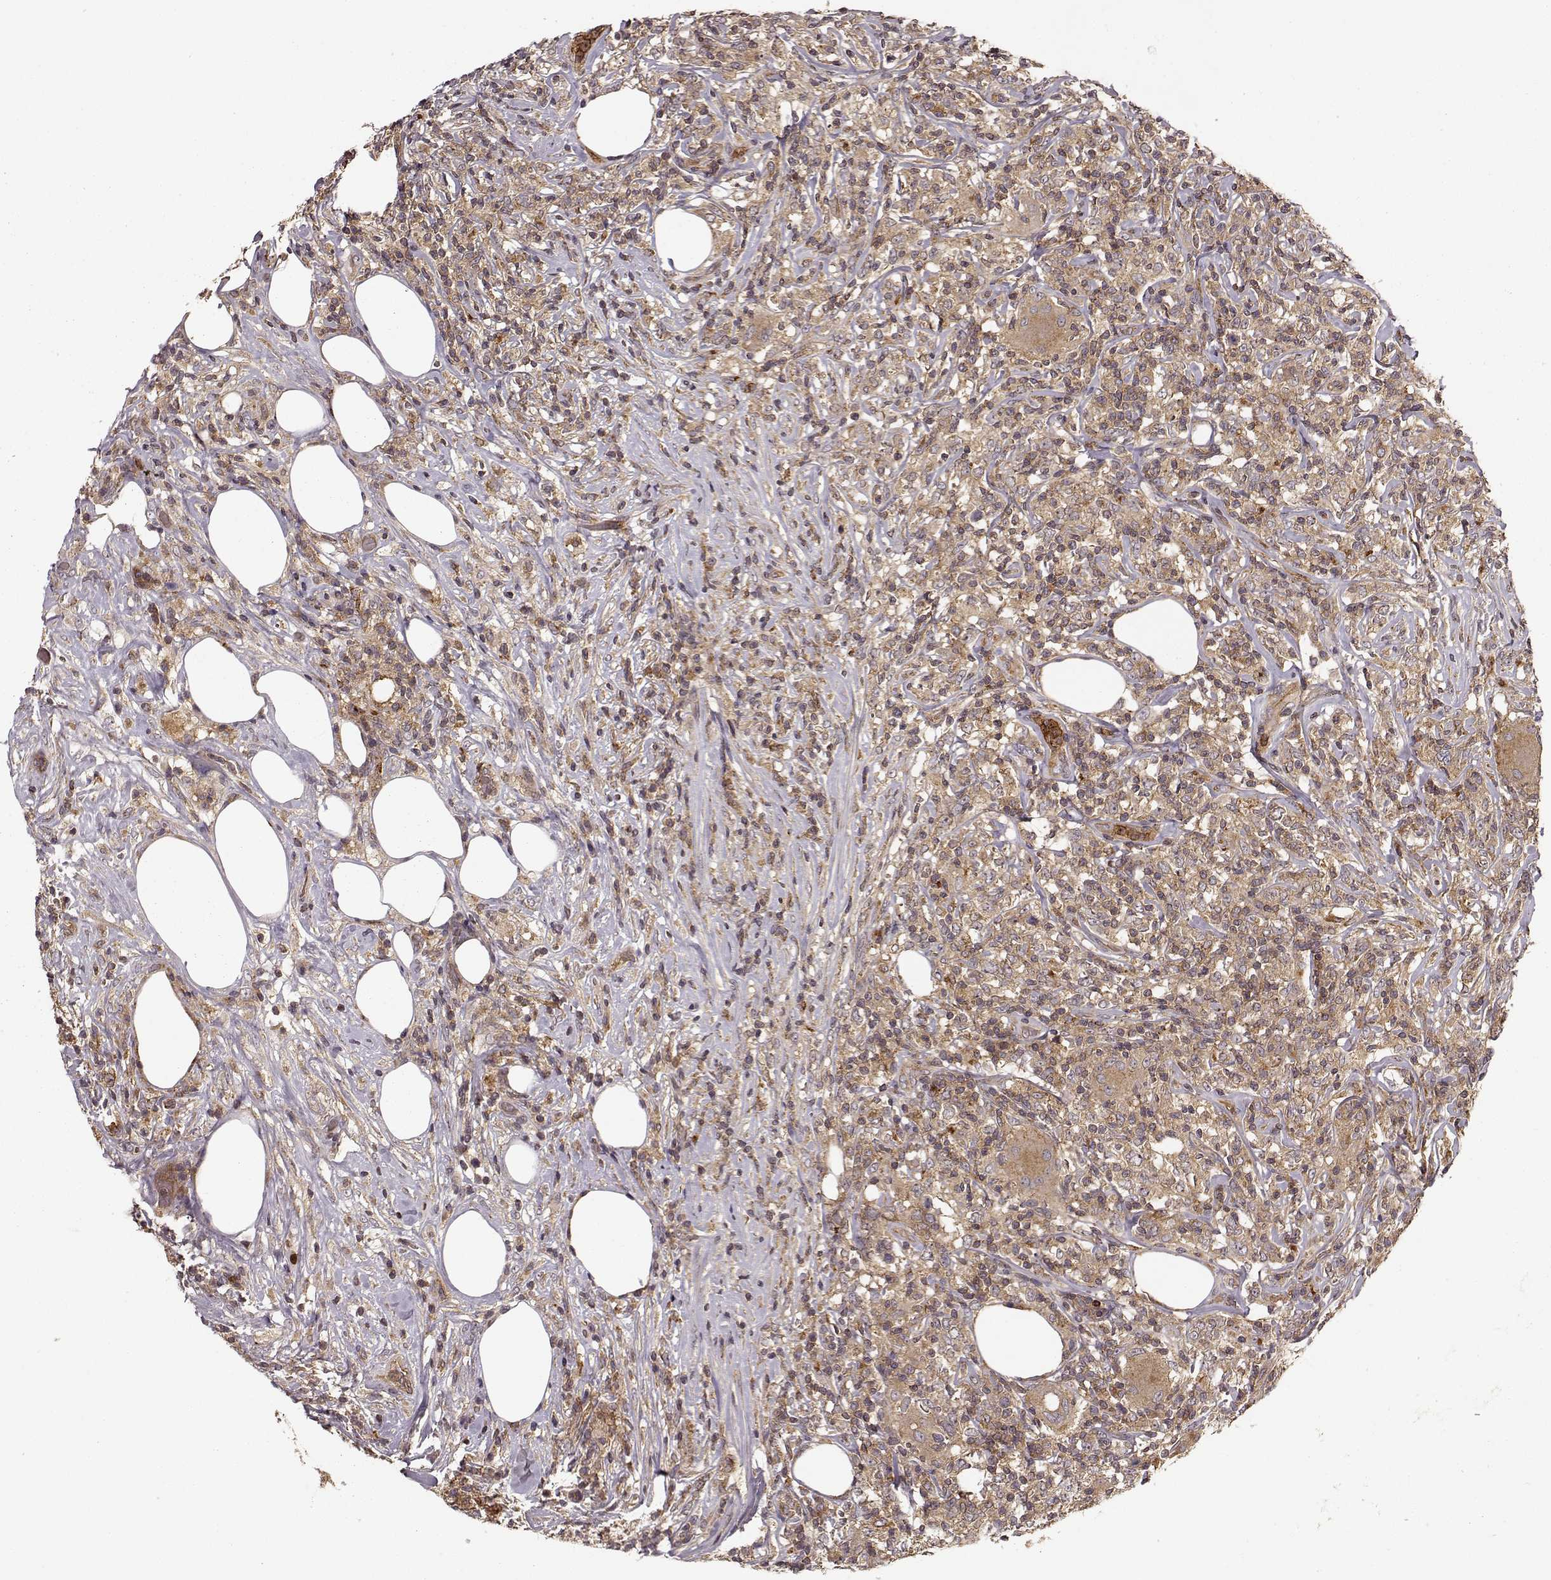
{"staining": {"intensity": "weak", "quantity": ">75%", "location": "cytoplasmic/membranous"}, "tissue": "lymphoma", "cell_type": "Tumor cells", "image_type": "cancer", "snomed": [{"axis": "morphology", "description": "Malignant lymphoma, non-Hodgkin's type, High grade"}, {"axis": "topography", "description": "Lymph node"}], "caption": "Immunohistochemistry (DAB (3,3'-diaminobenzidine)) staining of lymphoma exhibits weak cytoplasmic/membranous protein expression in about >75% of tumor cells. (DAB IHC with brightfield microscopy, high magnification).", "gene": "IFRD2", "patient": {"sex": "female", "age": 84}}